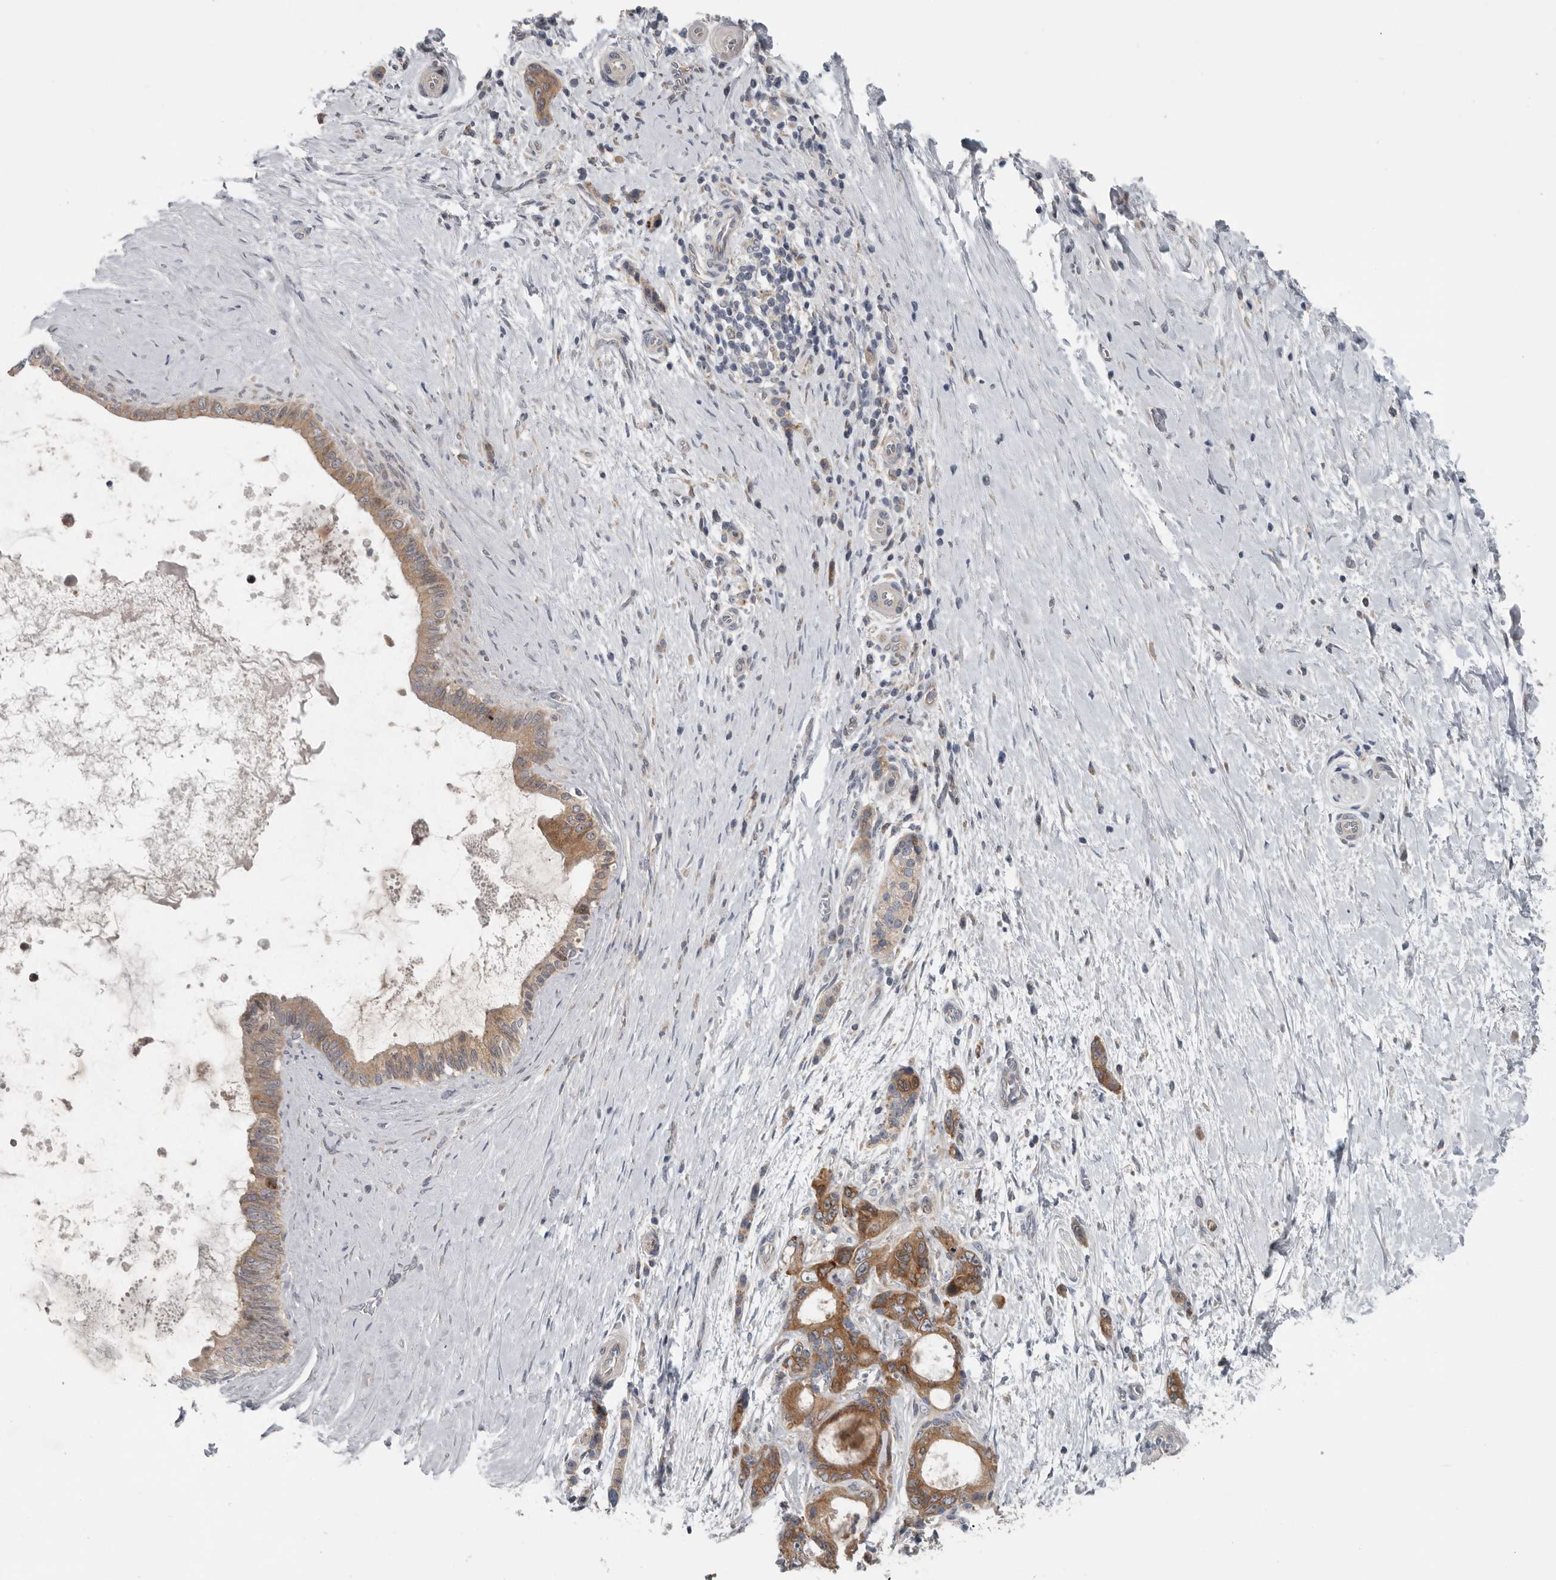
{"staining": {"intensity": "moderate", "quantity": ">75%", "location": "cytoplasmic/membranous"}, "tissue": "pancreatic cancer", "cell_type": "Tumor cells", "image_type": "cancer", "snomed": [{"axis": "morphology", "description": "Adenocarcinoma, NOS"}, {"axis": "topography", "description": "Pancreas"}], "caption": "Adenocarcinoma (pancreatic) was stained to show a protein in brown. There is medium levels of moderate cytoplasmic/membranous staining in about >75% of tumor cells. The protein of interest is shown in brown color, while the nuclei are stained blue.", "gene": "TMEM199", "patient": {"sex": "female", "age": 72}}